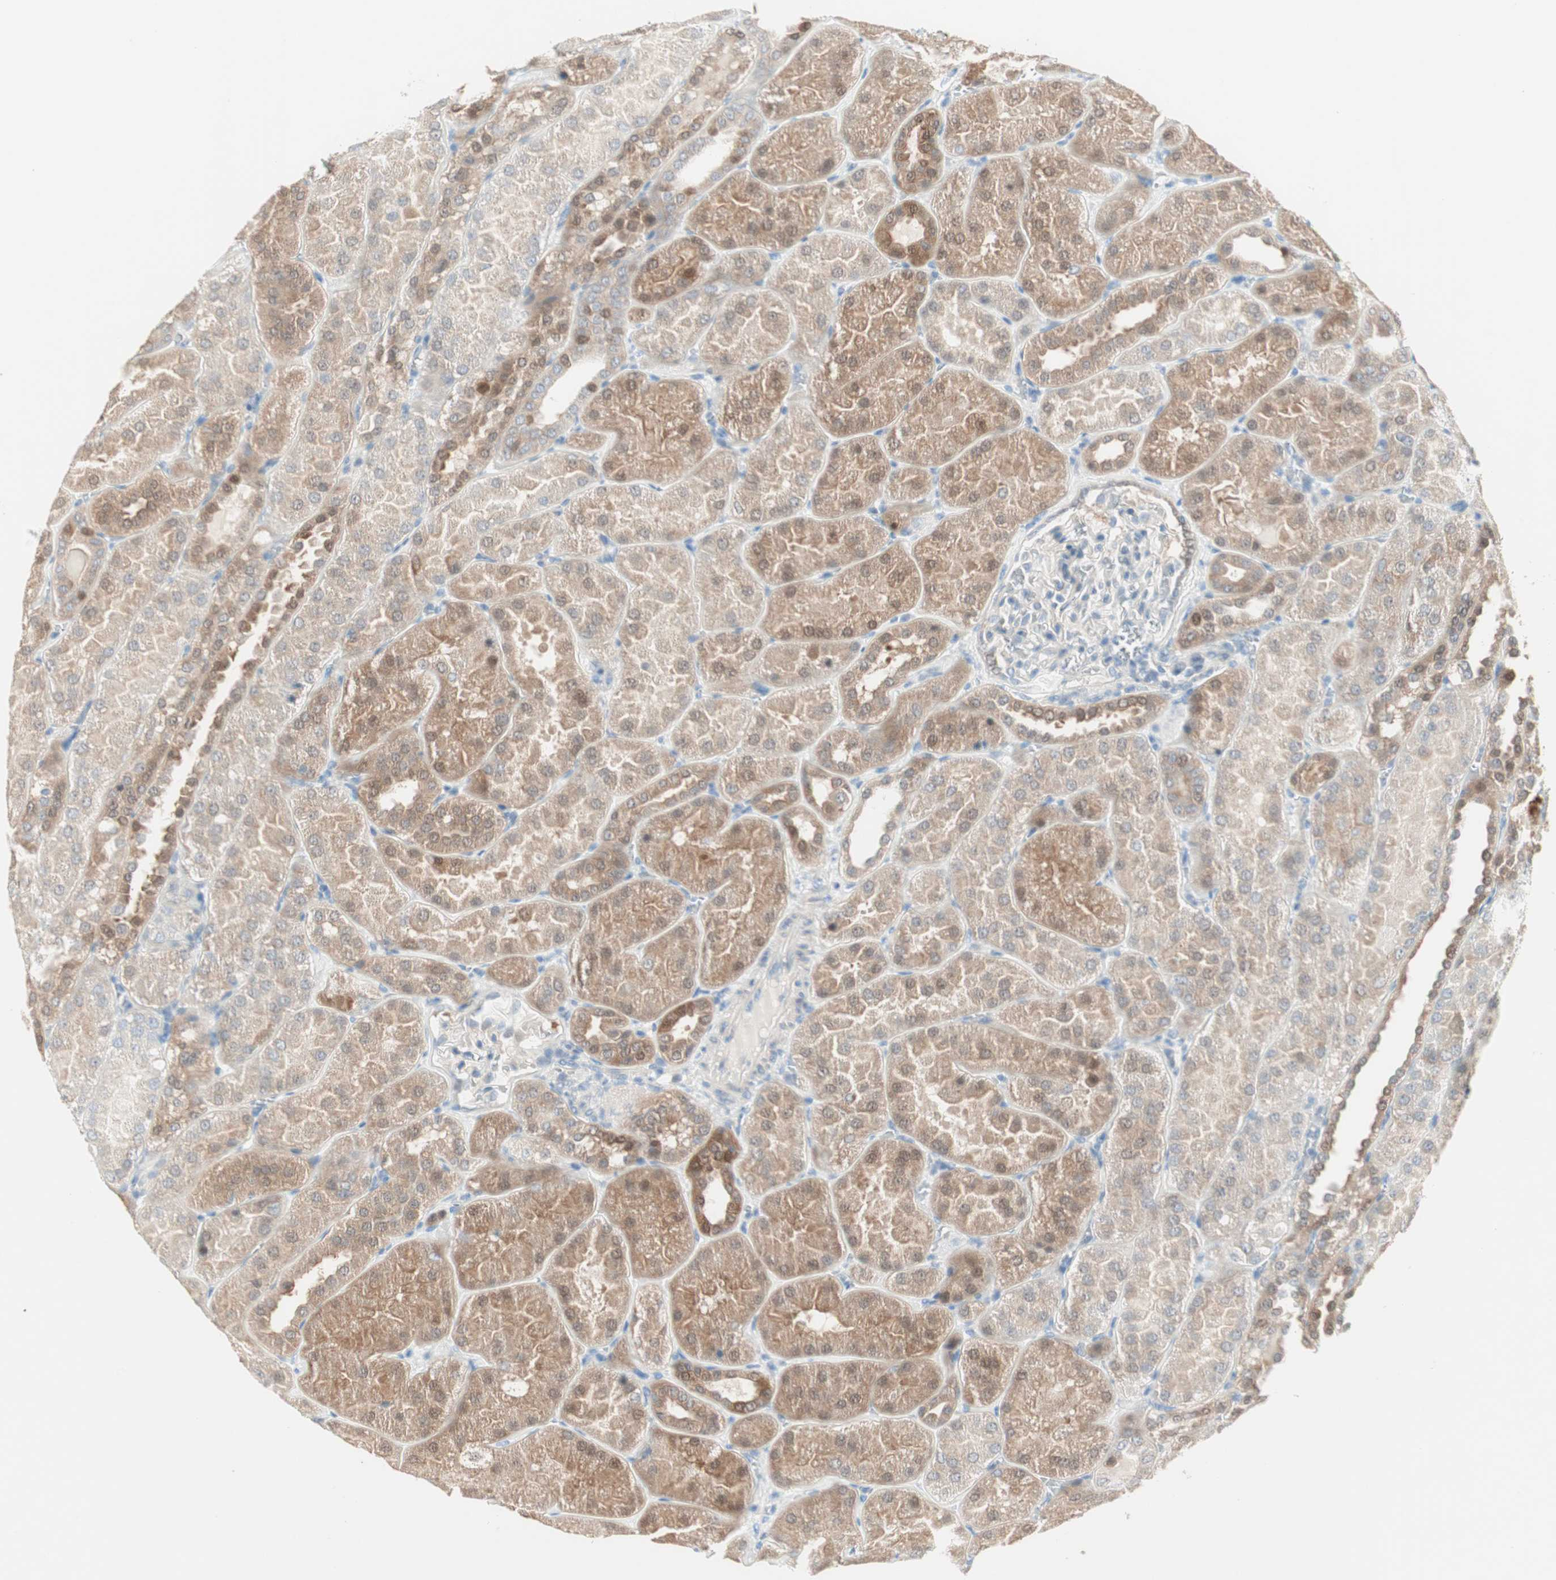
{"staining": {"intensity": "negative", "quantity": "none", "location": "none"}, "tissue": "kidney", "cell_type": "Cells in glomeruli", "image_type": "normal", "snomed": [{"axis": "morphology", "description": "Normal tissue, NOS"}, {"axis": "topography", "description": "Kidney"}], "caption": "Protein analysis of unremarkable kidney reveals no significant staining in cells in glomeruli.", "gene": "SULT1C2", "patient": {"sex": "male", "age": 28}}